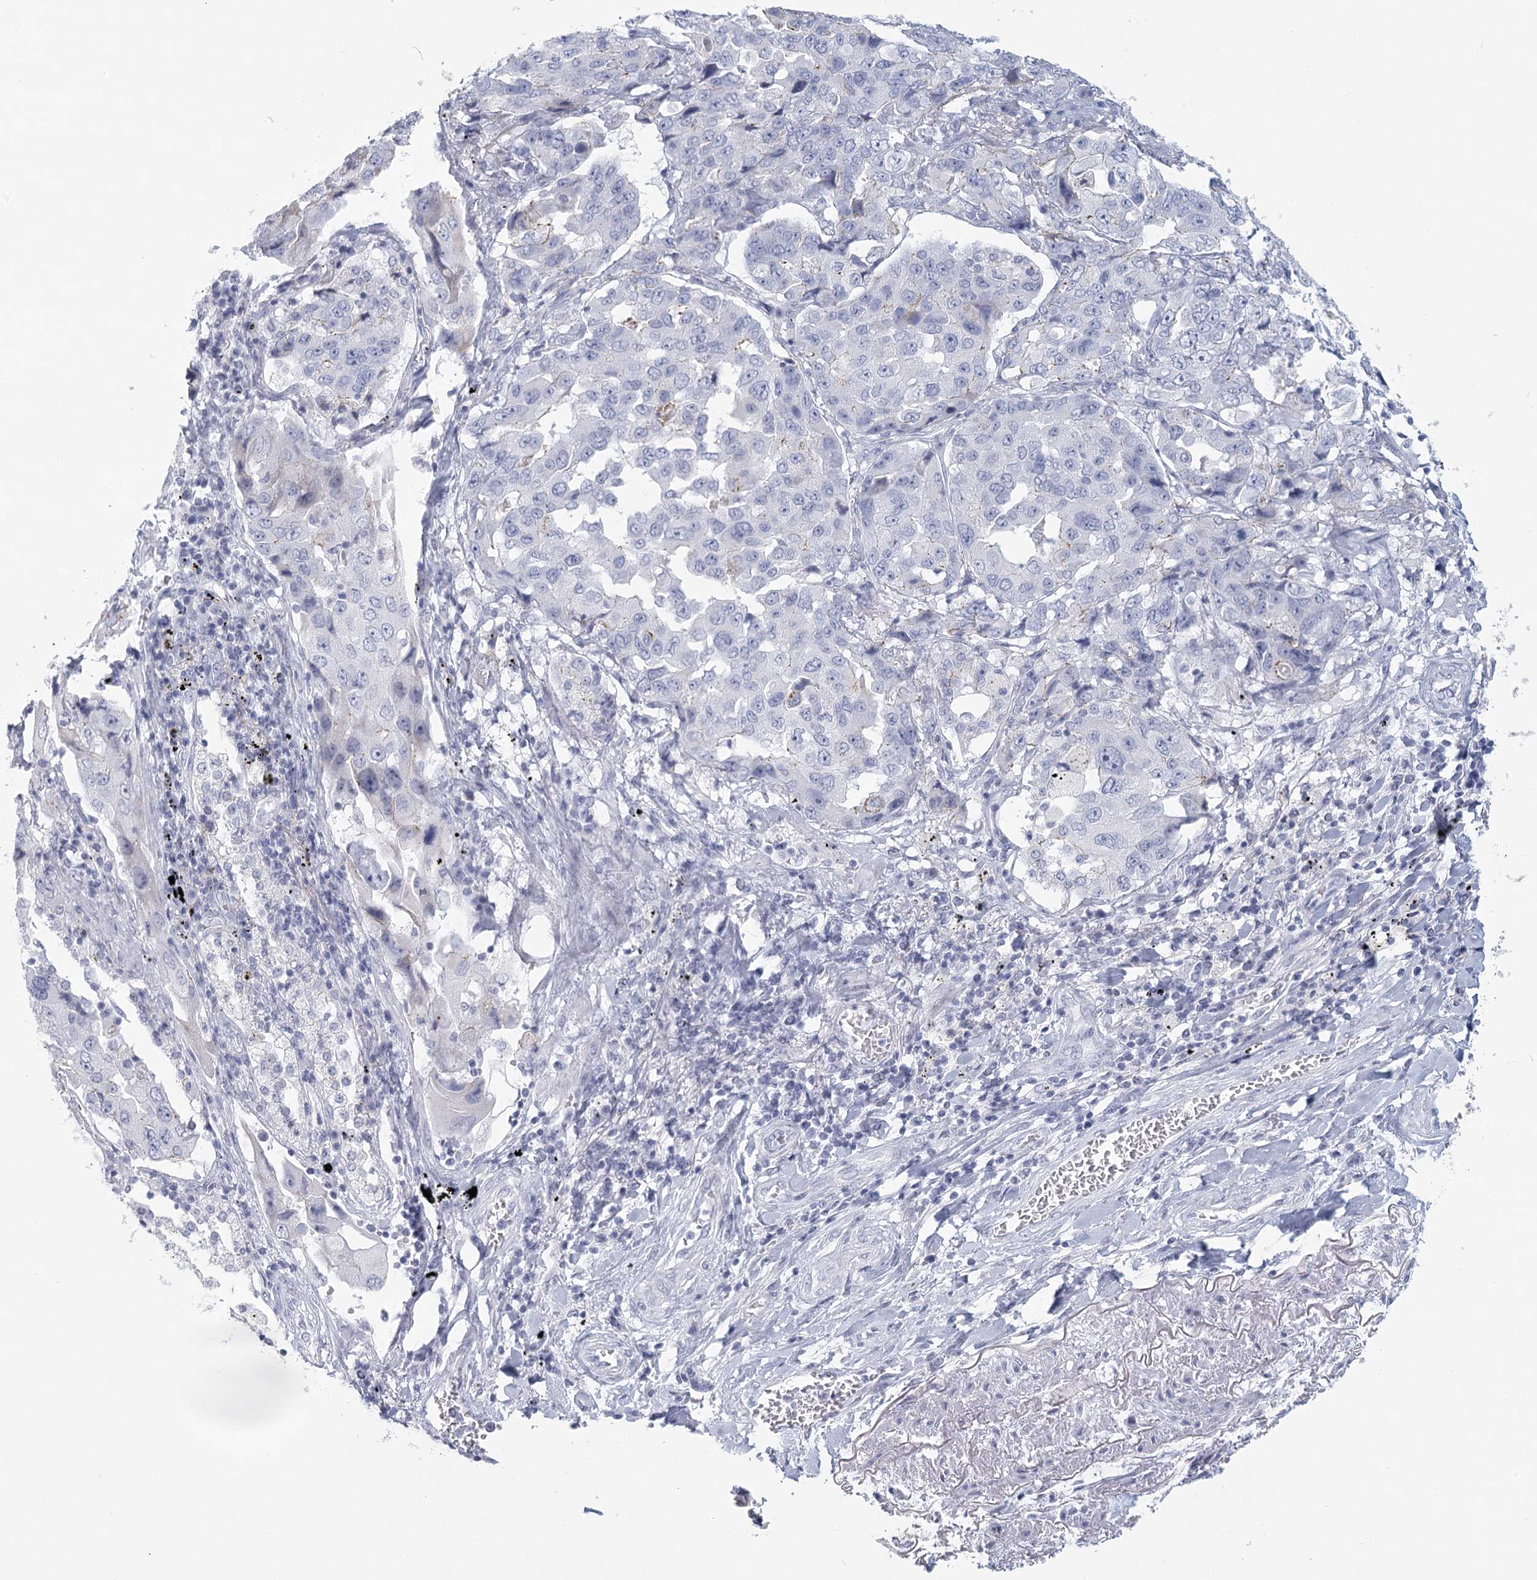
{"staining": {"intensity": "negative", "quantity": "none", "location": "none"}, "tissue": "lung cancer", "cell_type": "Tumor cells", "image_type": "cancer", "snomed": [{"axis": "morphology", "description": "Adenocarcinoma, NOS"}, {"axis": "topography", "description": "Lung"}], "caption": "This is an IHC image of lung adenocarcinoma. There is no positivity in tumor cells.", "gene": "WNT8B", "patient": {"sex": "female", "age": 65}}